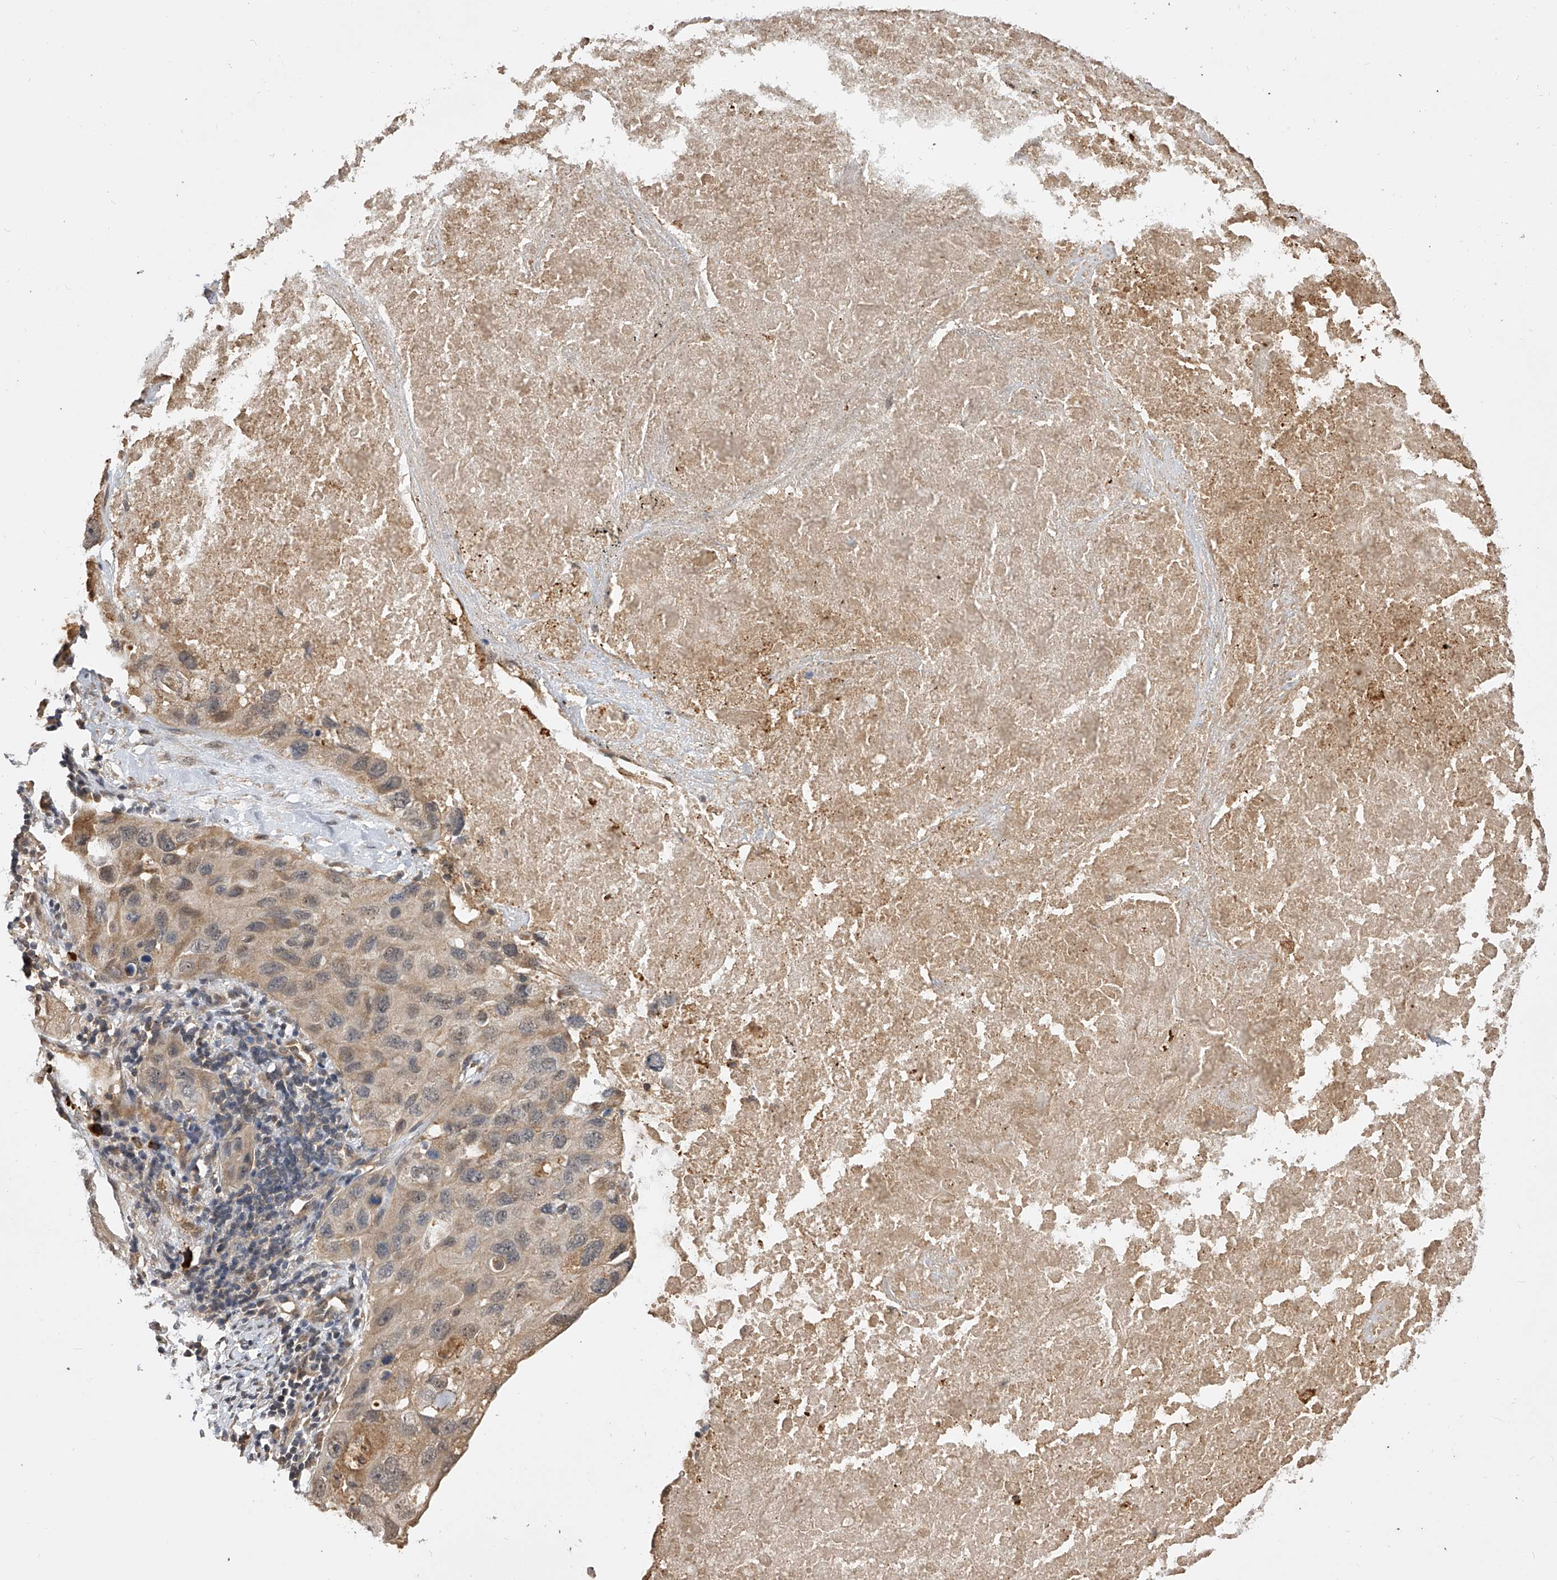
{"staining": {"intensity": "weak", "quantity": ">75%", "location": "cytoplasmic/membranous"}, "tissue": "lung cancer", "cell_type": "Tumor cells", "image_type": "cancer", "snomed": [{"axis": "morphology", "description": "Squamous cell carcinoma, NOS"}, {"axis": "topography", "description": "Lung"}], "caption": "This is a histology image of immunohistochemistry staining of squamous cell carcinoma (lung), which shows weak expression in the cytoplasmic/membranous of tumor cells.", "gene": "CFAP410", "patient": {"sex": "female", "age": 73}}